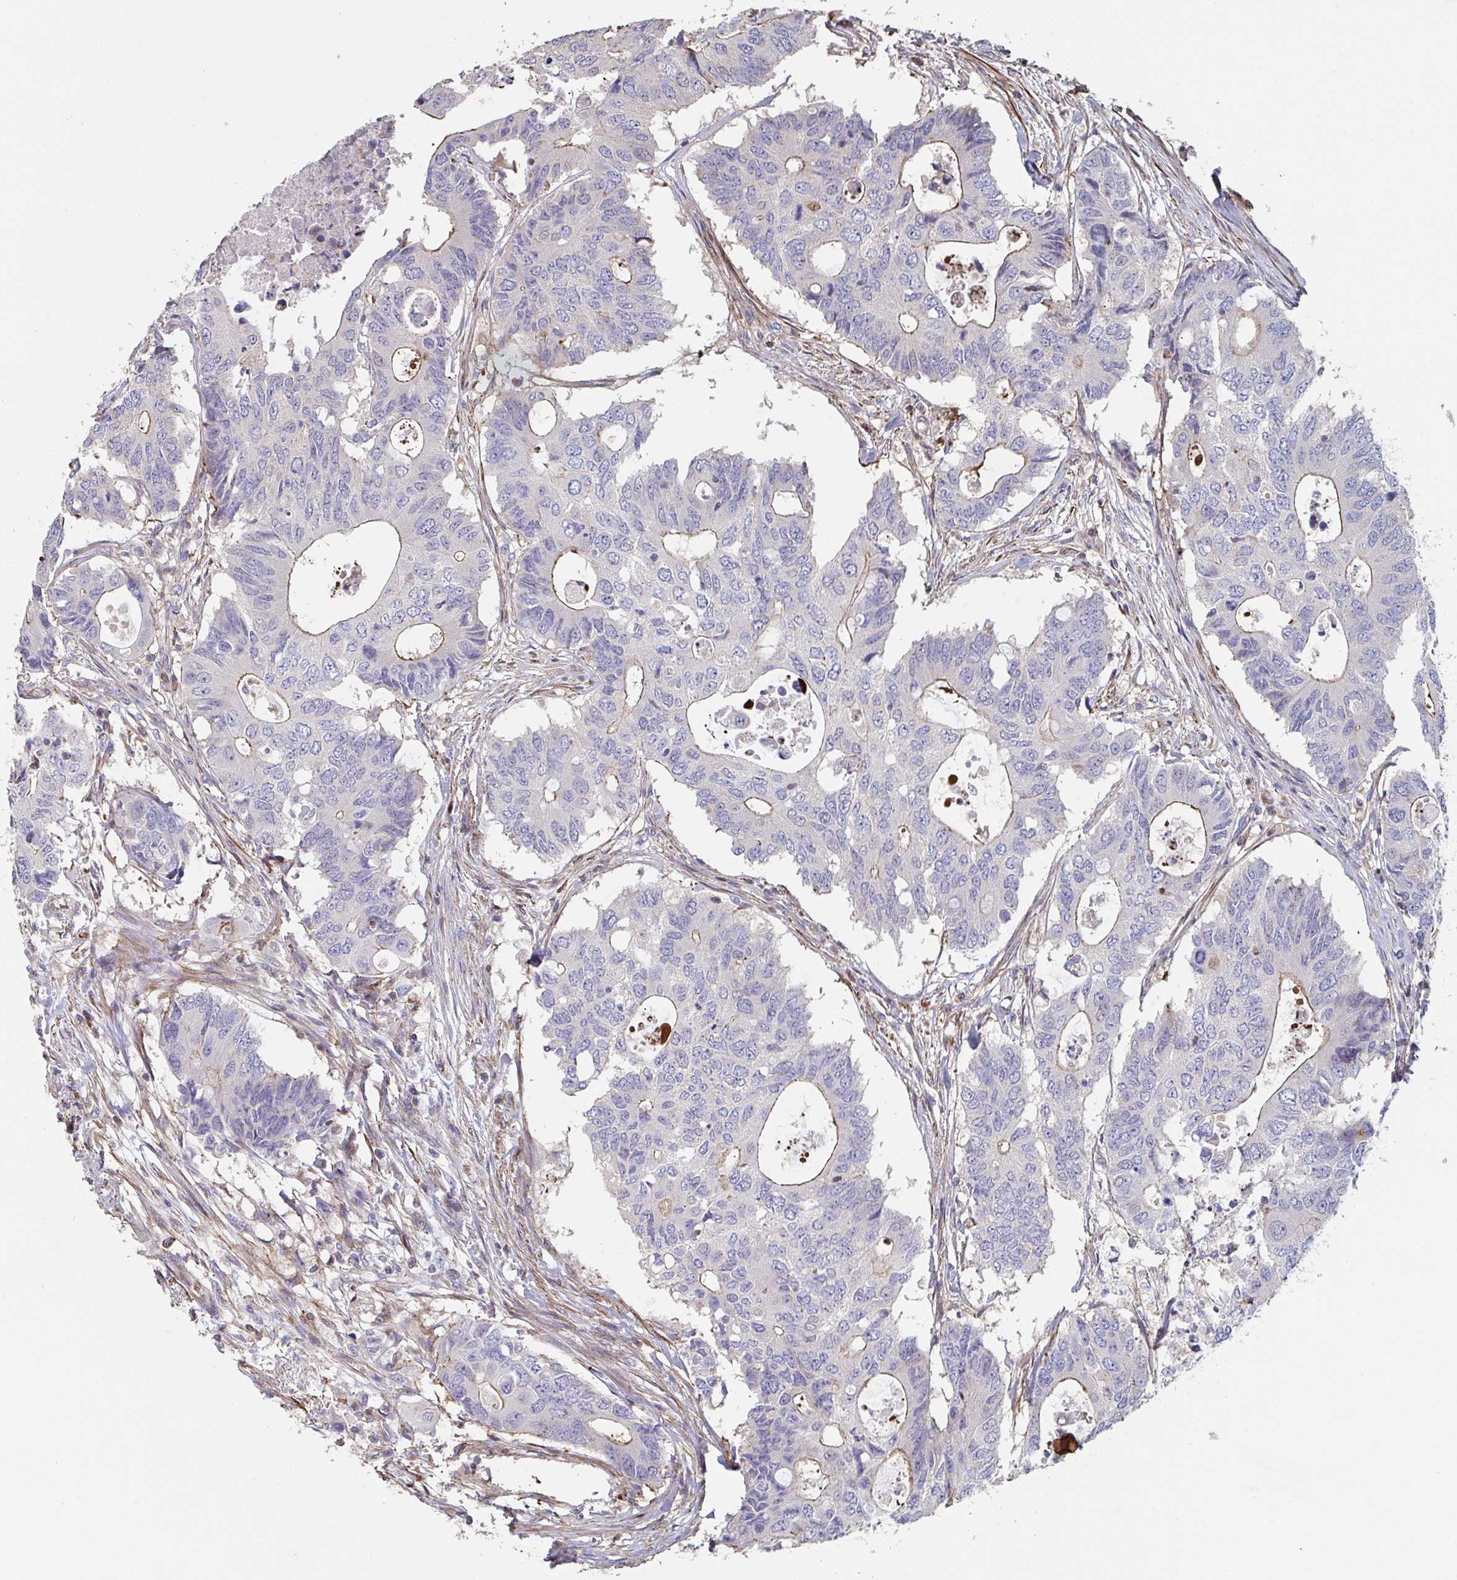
{"staining": {"intensity": "moderate", "quantity": "<25%", "location": "cytoplasmic/membranous"}, "tissue": "colorectal cancer", "cell_type": "Tumor cells", "image_type": "cancer", "snomed": [{"axis": "morphology", "description": "Adenocarcinoma, NOS"}, {"axis": "topography", "description": "Colon"}], "caption": "Immunohistochemical staining of human adenocarcinoma (colorectal) exhibits moderate cytoplasmic/membranous protein staining in about <25% of tumor cells.", "gene": "FZD2", "patient": {"sex": "male", "age": 71}}